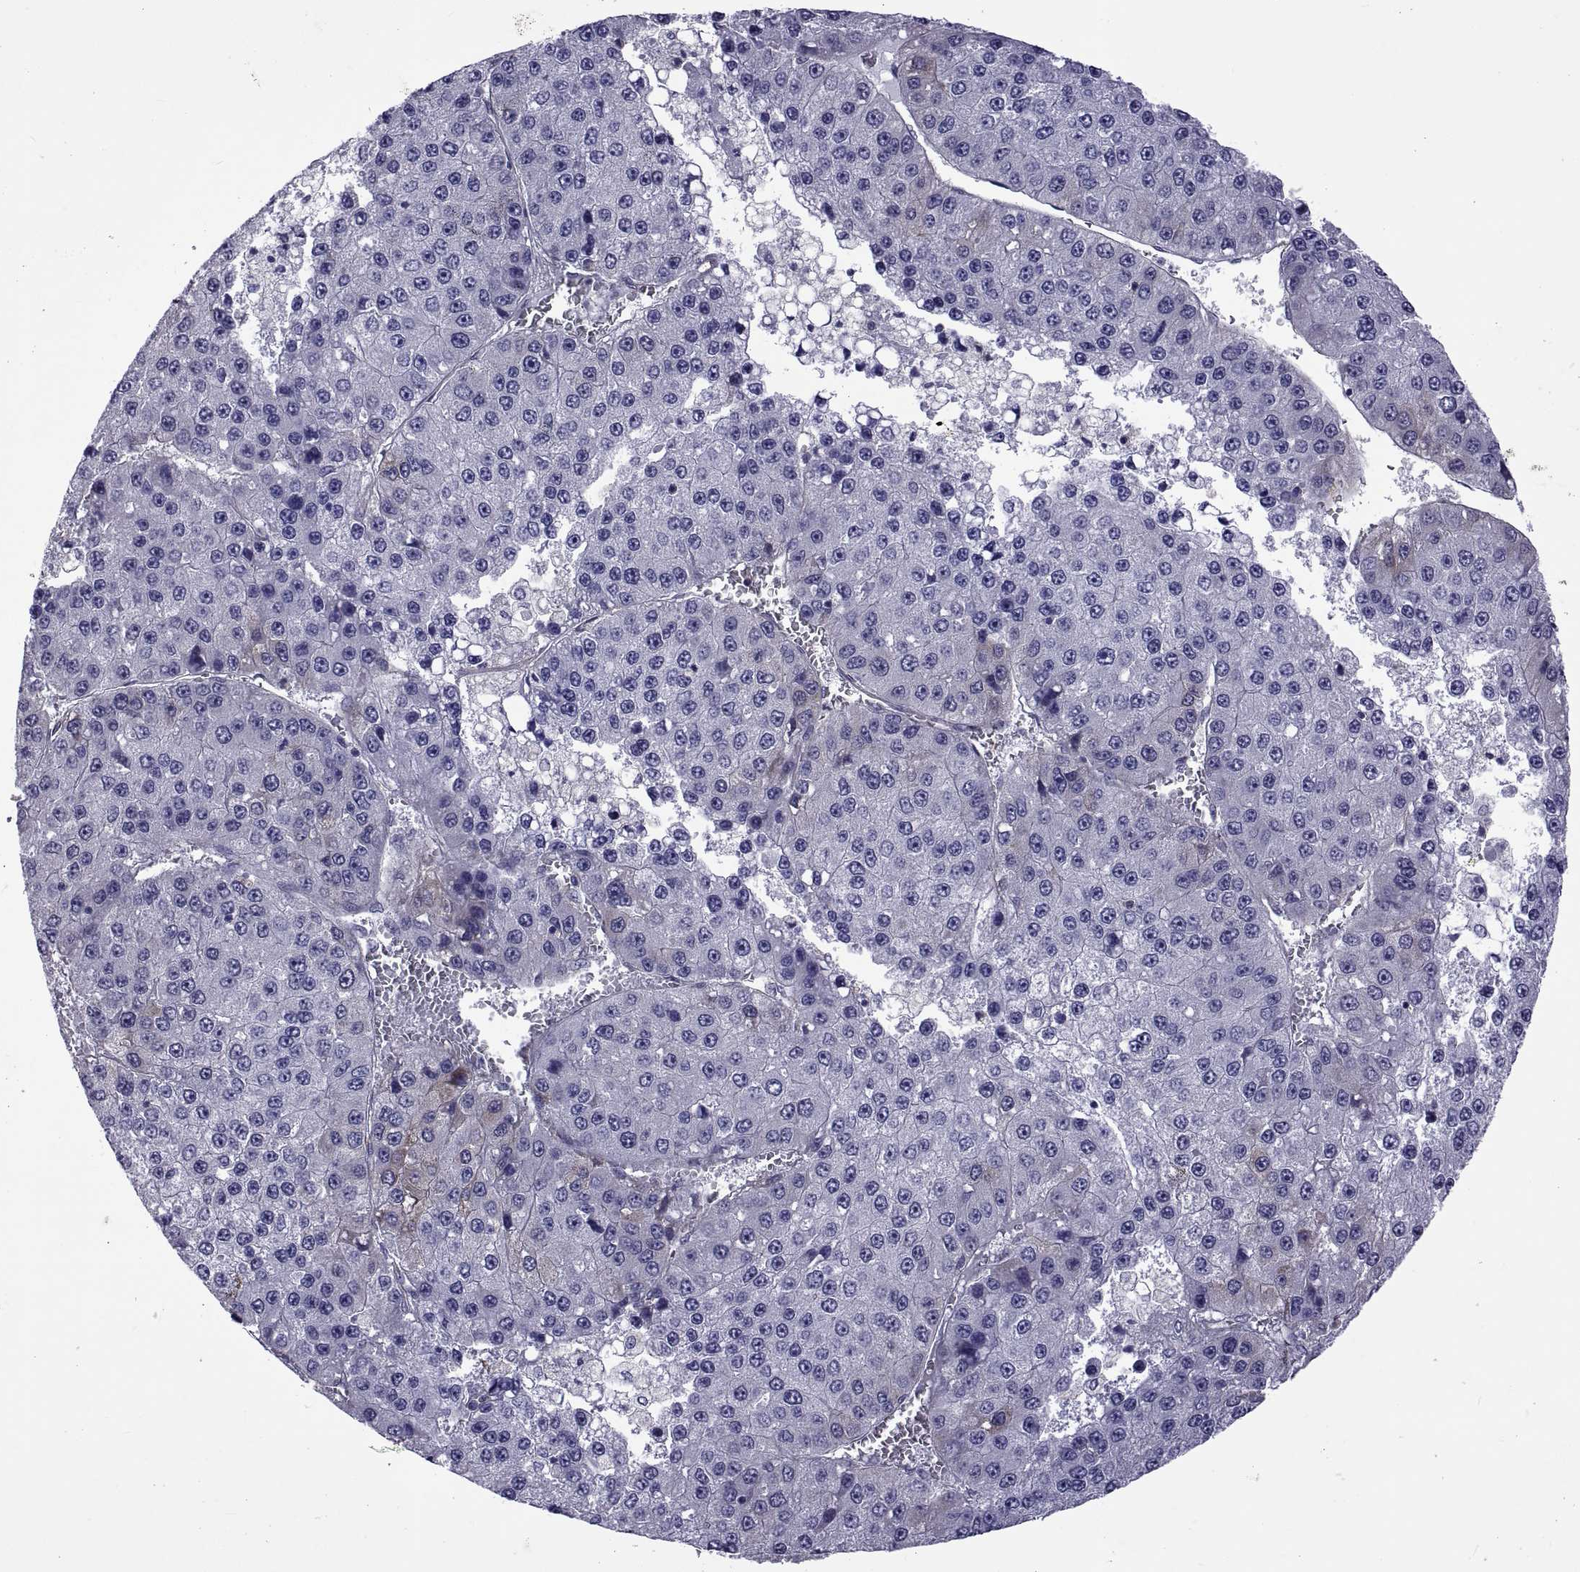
{"staining": {"intensity": "negative", "quantity": "none", "location": "none"}, "tissue": "liver cancer", "cell_type": "Tumor cells", "image_type": "cancer", "snomed": [{"axis": "morphology", "description": "Carcinoma, Hepatocellular, NOS"}, {"axis": "topography", "description": "Liver"}], "caption": "This is an immunohistochemistry (IHC) image of human liver cancer (hepatocellular carcinoma). There is no staining in tumor cells.", "gene": "TMC3", "patient": {"sex": "female", "age": 73}}